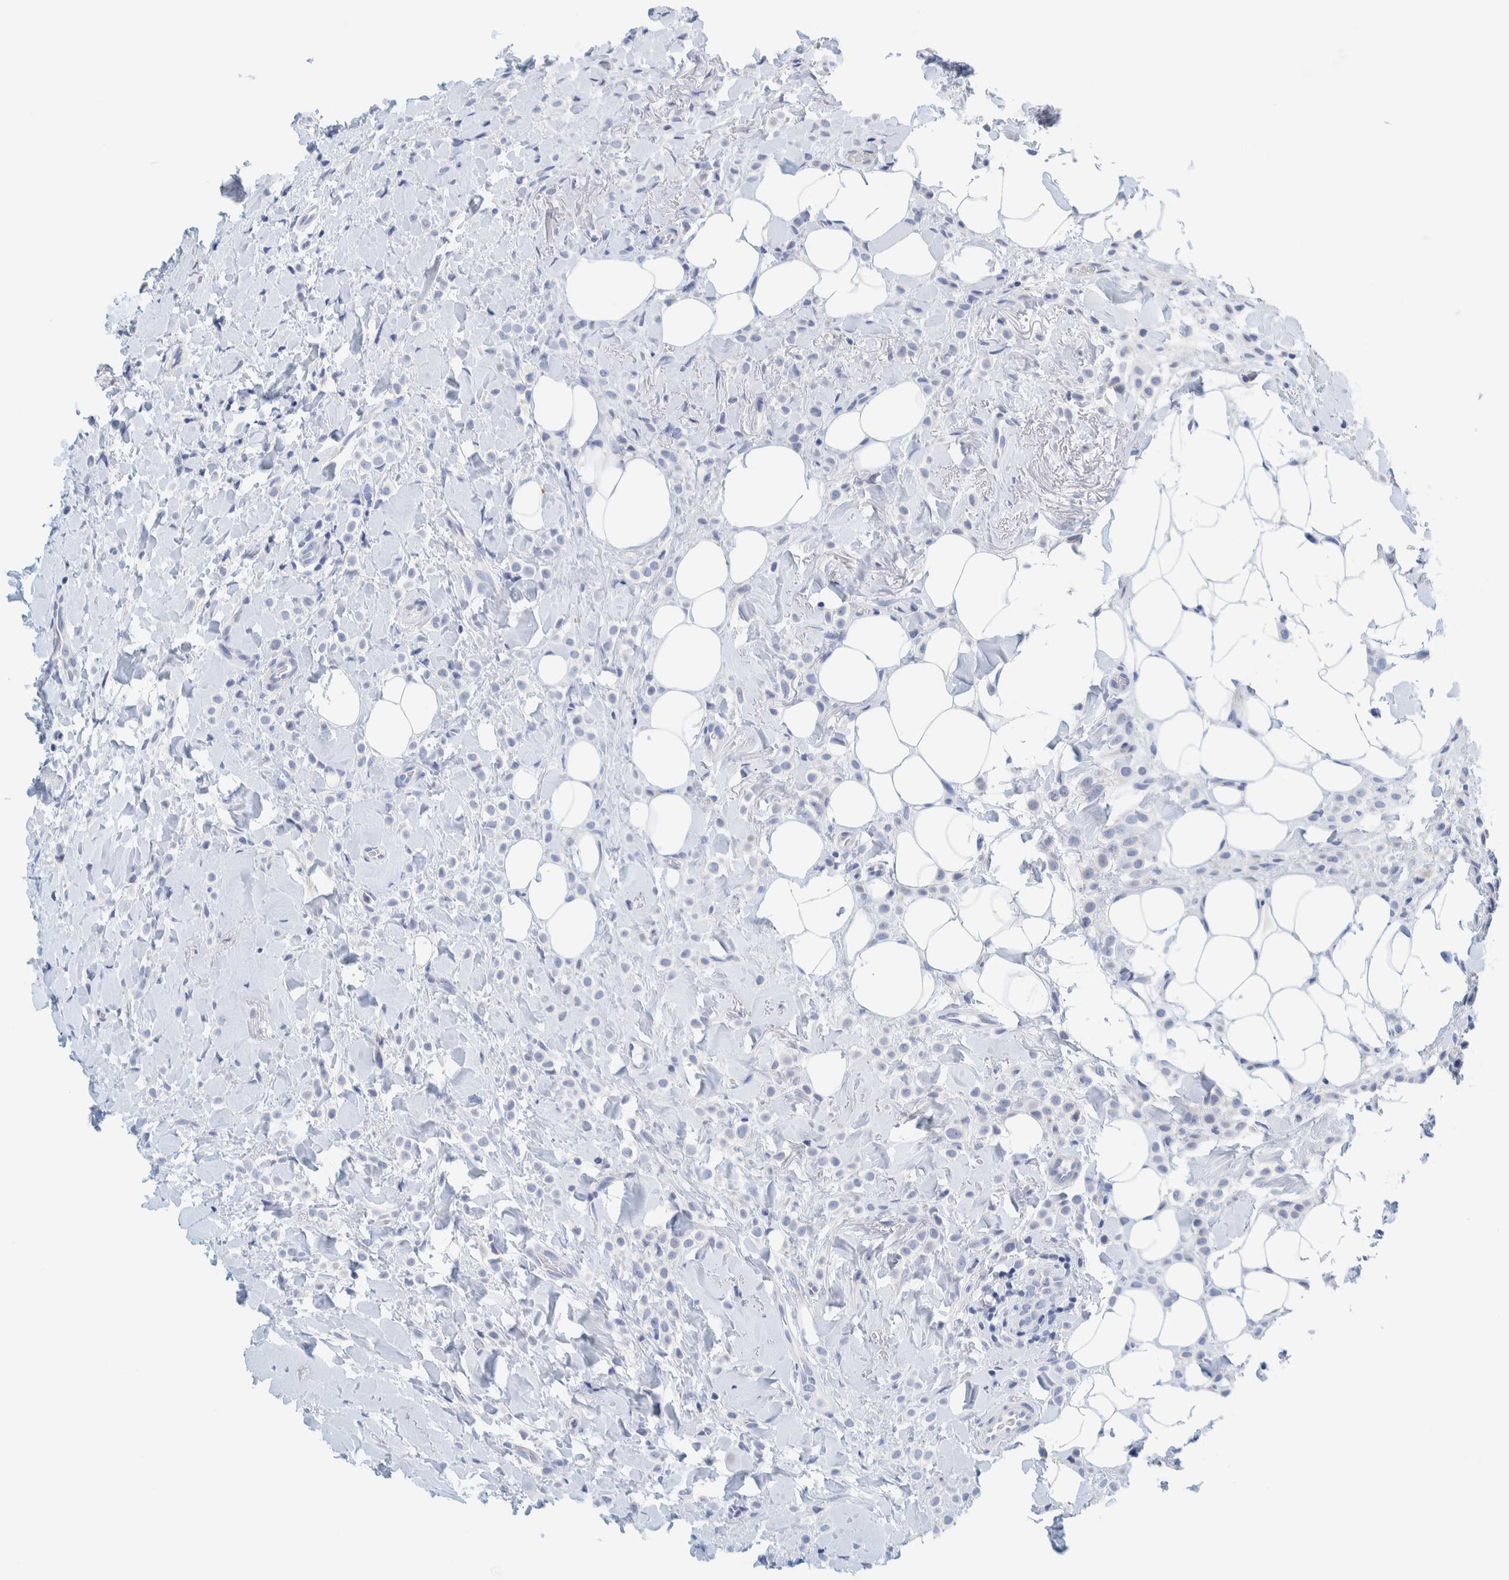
{"staining": {"intensity": "negative", "quantity": "none", "location": "none"}, "tissue": "breast cancer", "cell_type": "Tumor cells", "image_type": "cancer", "snomed": [{"axis": "morphology", "description": "Normal tissue, NOS"}, {"axis": "morphology", "description": "Lobular carcinoma"}, {"axis": "topography", "description": "Breast"}], "caption": "Protein analysis of breast lobular carcinoma displays no significant staining in tumor cells.", "gene": "MOG", "patient": {"sex": "female", "age": 50}}